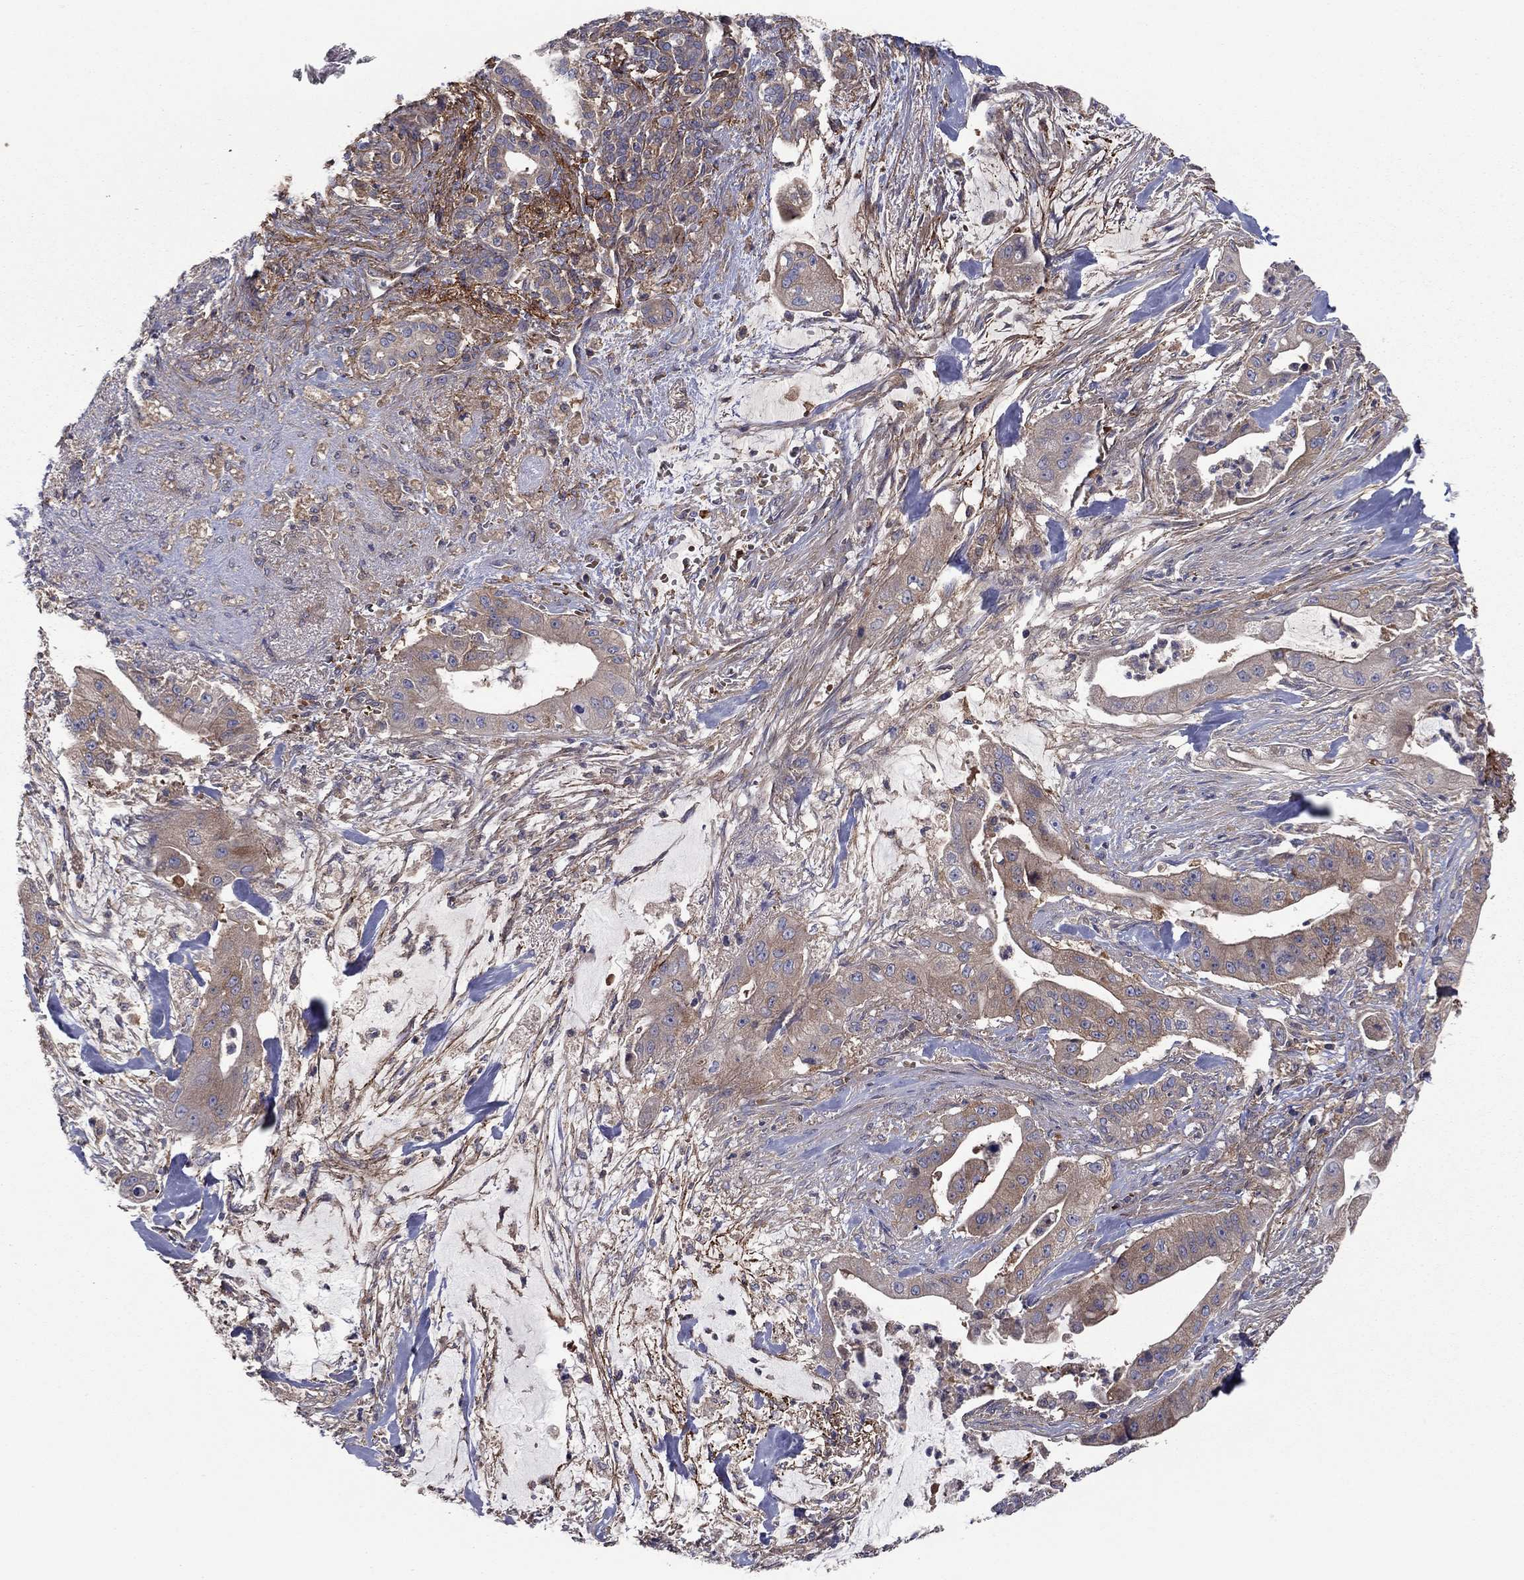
{"staining": {"intensity": "moderate", "quantity": "<25%", "location": "cytoplasmic/membranous"}, "tissue": "pancreatic cancer", "cell_type": "Tumor cells", "image_type": "cancer", "snomed": [{"axis": "morphology", "description": "Normal tissue, NOS"}, {"axis": "morphology", "description": "Inflammation, NOS"}, {"axis": "morphology", "description": "Adenocarcinoma, NOS"}, {"axis": "topography", "description": "Pancreas"}], "caption": "Moderate cytoplasmic/membranous positivity for a protein is appreciated in about <25% of tumor cells of adenocarcinoma (pancreatic) using immunohistochemistry (IHC).", "gene": "RNF123", "patient": {"sex": "male", "age": 57}}